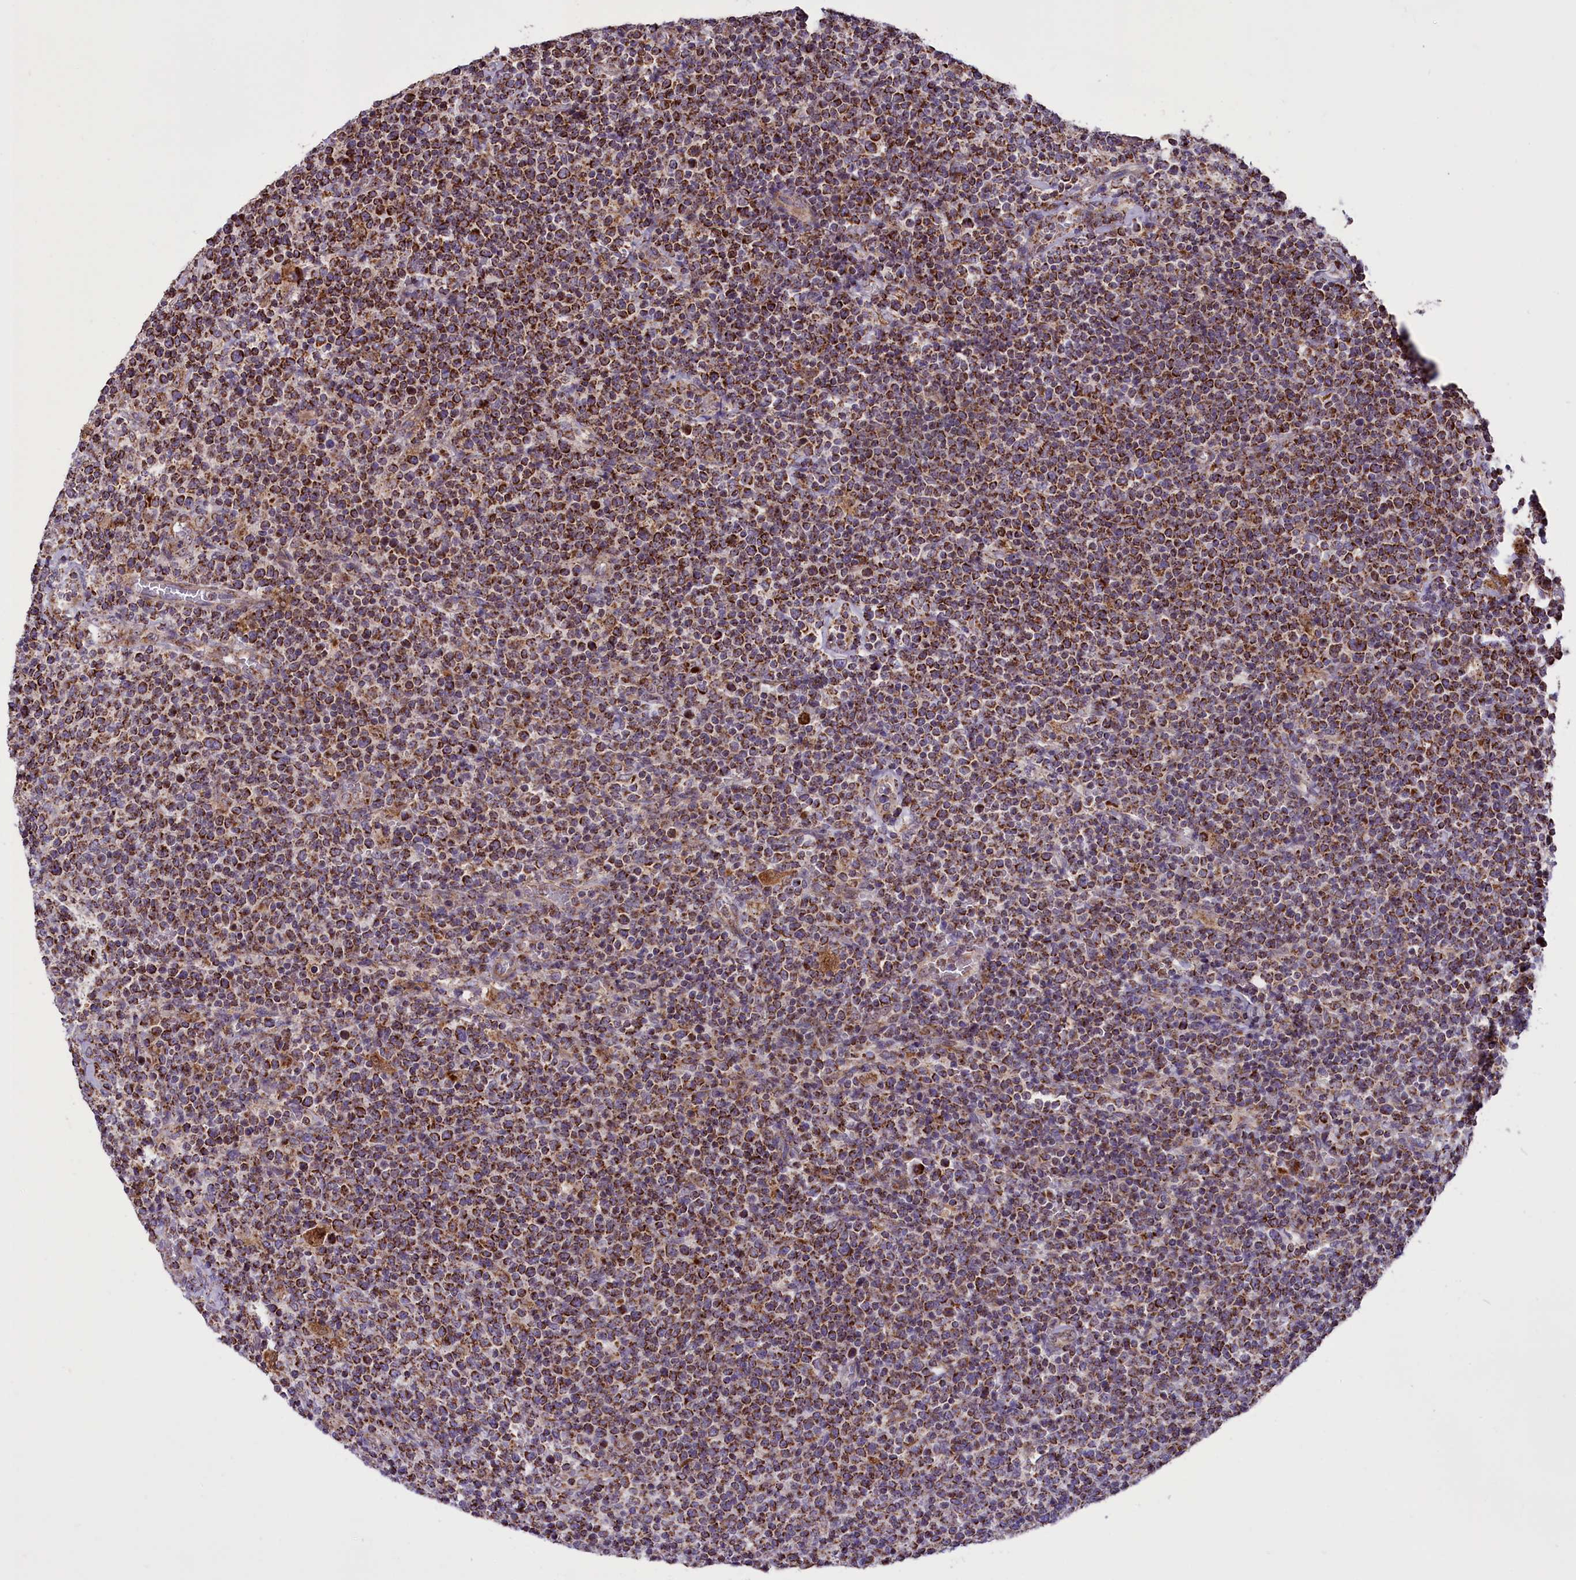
{"staining": {"intensity": "strong", "quantity": ">75%", "location": "cytoplasmic/membranous"}, "tissue": "lymphoma", "cell_type": "Tumor cells", "image_type": "cancer", "snomed": [{"axis": "morphology", "description": "Malignant lymphoma, non-Hodgkin's type, High grade"}, {"axis": "topography", "description": "Lymph node"}], "caption": "This image reveals immunohistochemistry staining of human lymphoma, with high strong cytoplasmic/membranous positivity in about >75% of tumor cells.", "gene": "GLRX5", "patient": {"sex": "male", "age": 61}}